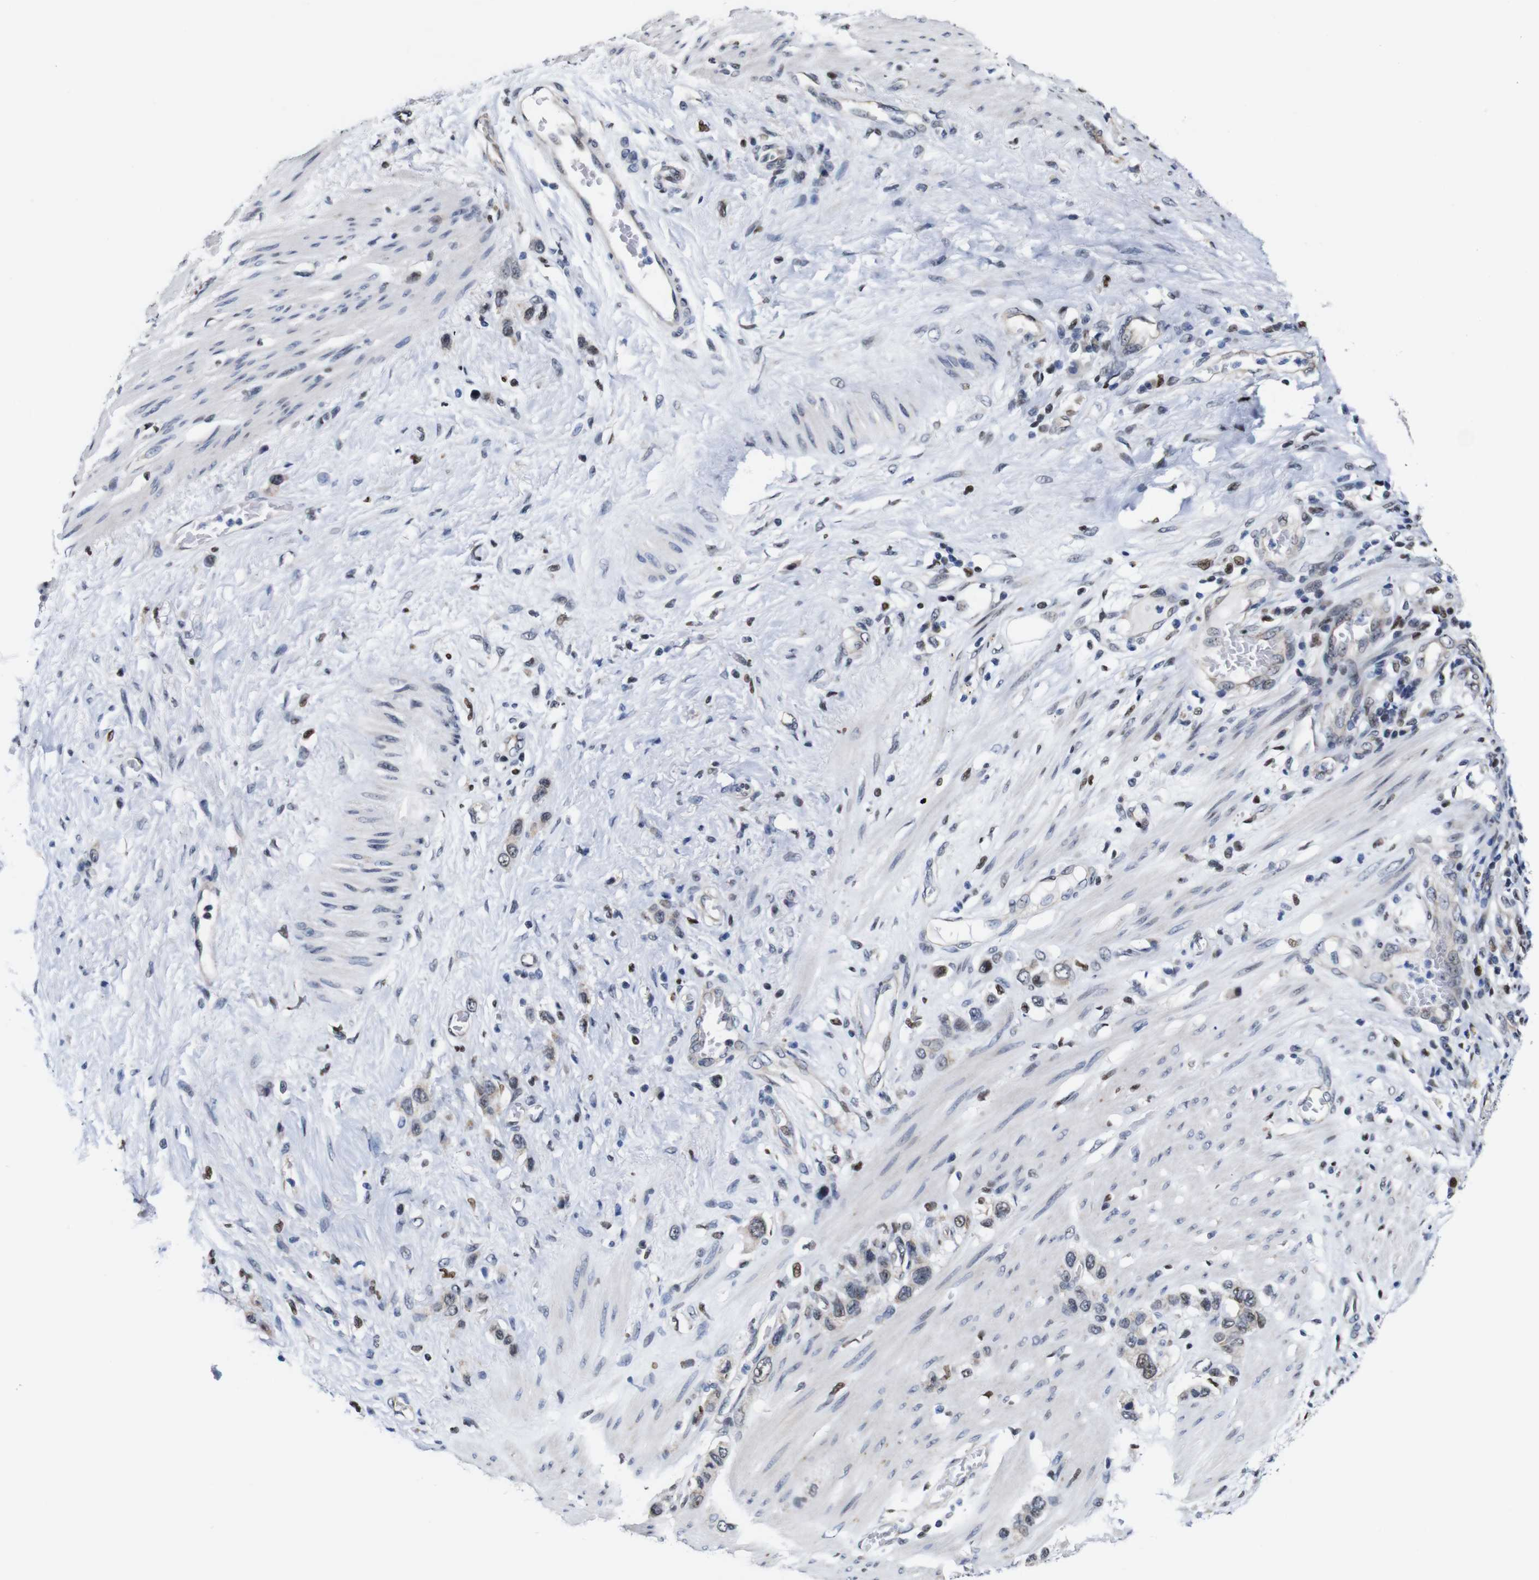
{"staining": {"intensity": "weak", "quantity": "25%-75%", "location": "nuclear"}, "tissue": "stomach cancer", "cell_type": "Tumor cells", "image_type": "cancer", "snomed": [{"axis": "morphology", "description": "Adenocarcinoma, NOS"}, {"axis": "morphology", "description": "Adenocarcinoma, High grade"}, {"axis": "topography", "description": "Stomach, upper"}, {"axis": "topography", "description": "Stomach, lower"}], "caption": "Weak nuclear expression for a protein is appreciated in approximately 25%-75% of tumor cells of adenocarcinoma (high-grade) (stomach) using IHC.", "gene": "GATA6", "patient": {"sex": "female", "age": 65}}